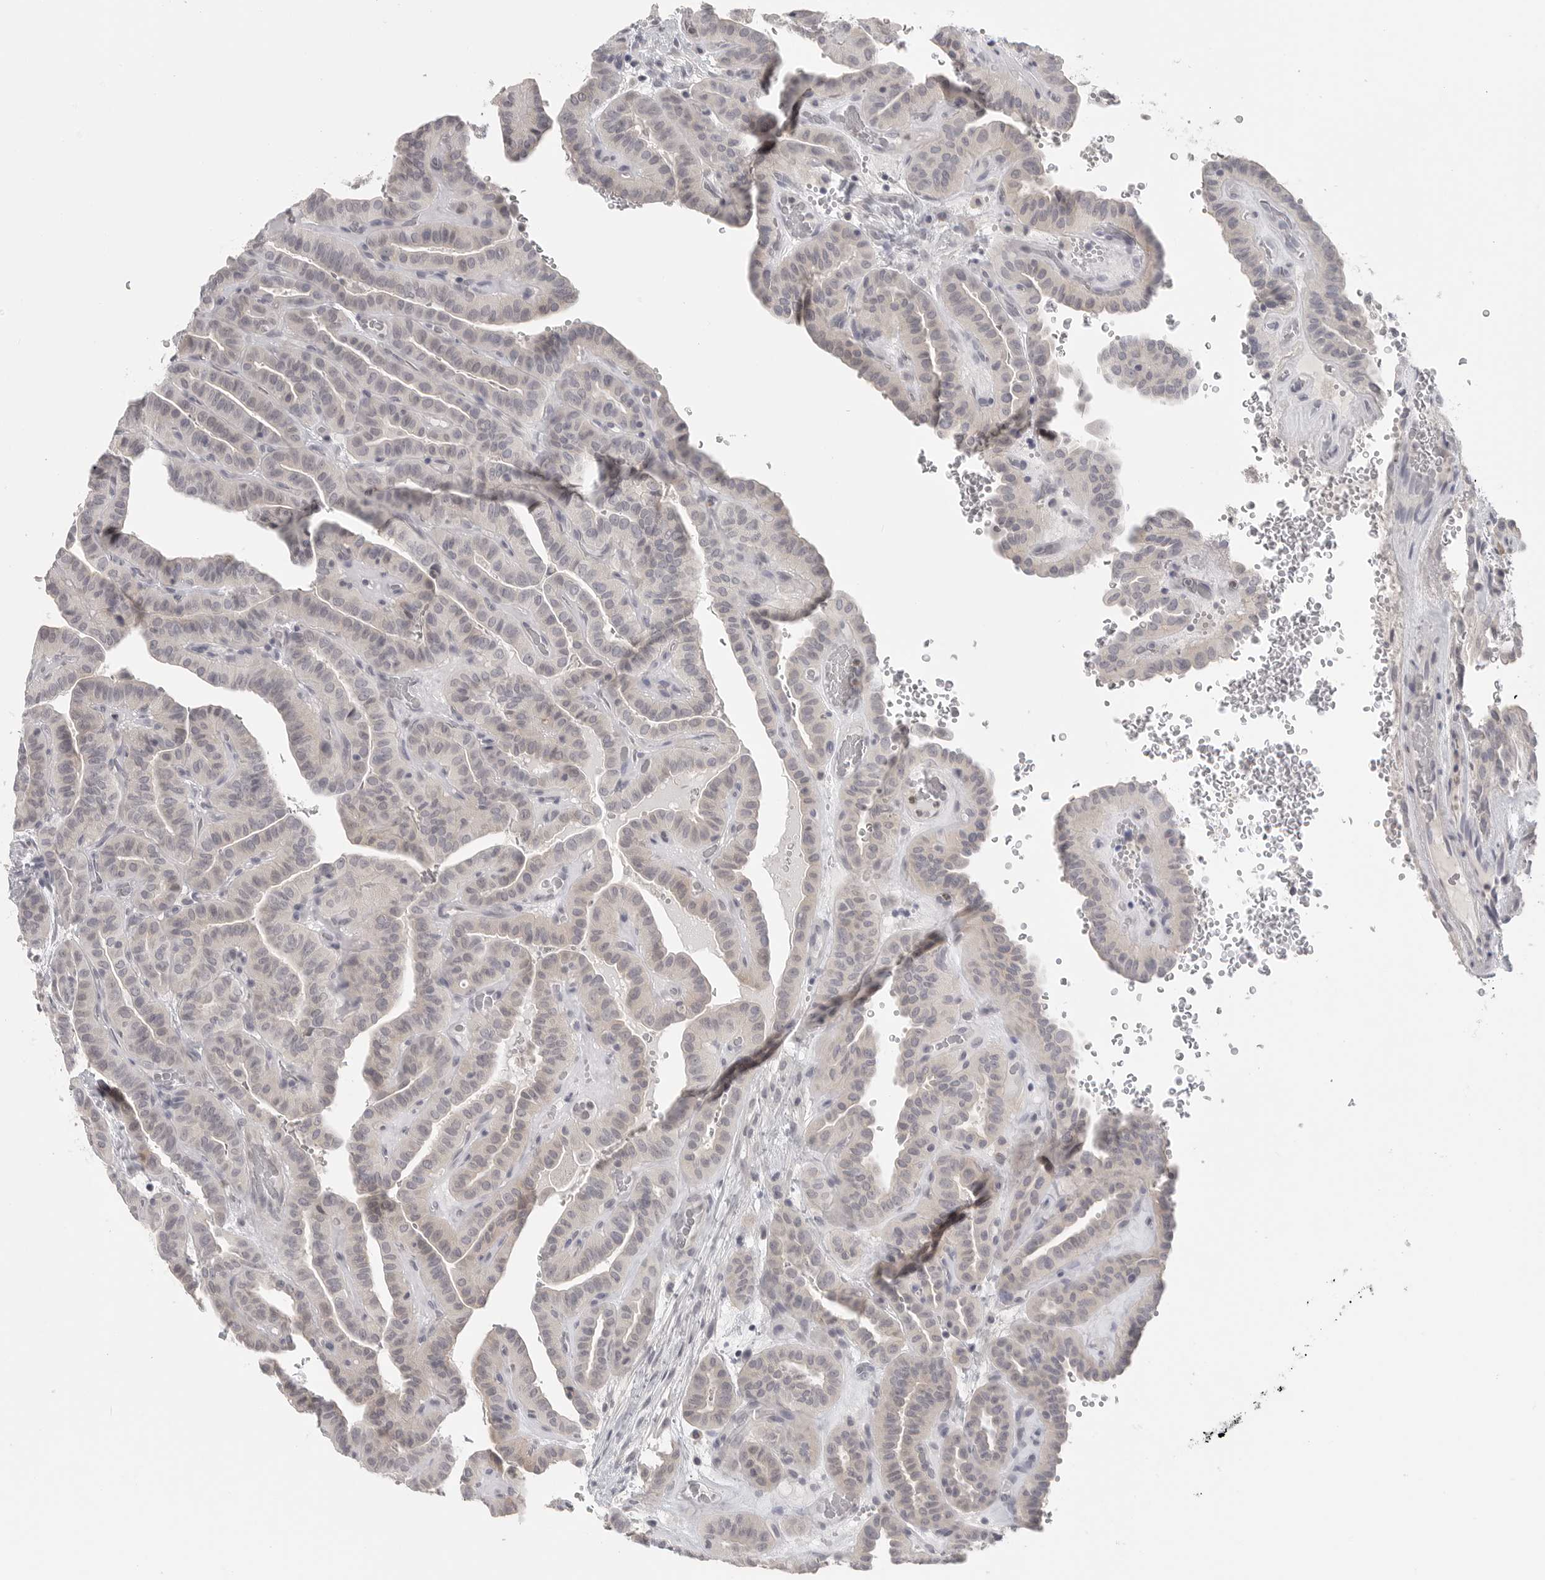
{"staining": {"intensity": "negative", "quantity": "none", "location": "none"}, "tissue": "thyroid cancer", "cell_type": "Tumor cells", "image_type": "cancer", "snomed": [{"axis": "morphology", "description": "Papillary adenocarcinoma, NOS"}, {"axis": "topography", "description": "Thyroid gland"}], "caption": "A micrograph of thyroid papillary adenocarcinoma stained for a protein demonstrates no brown staining in tumor cells.", "gene": "HMGCS2", "patient": {"sex": "male", "age": 77}}